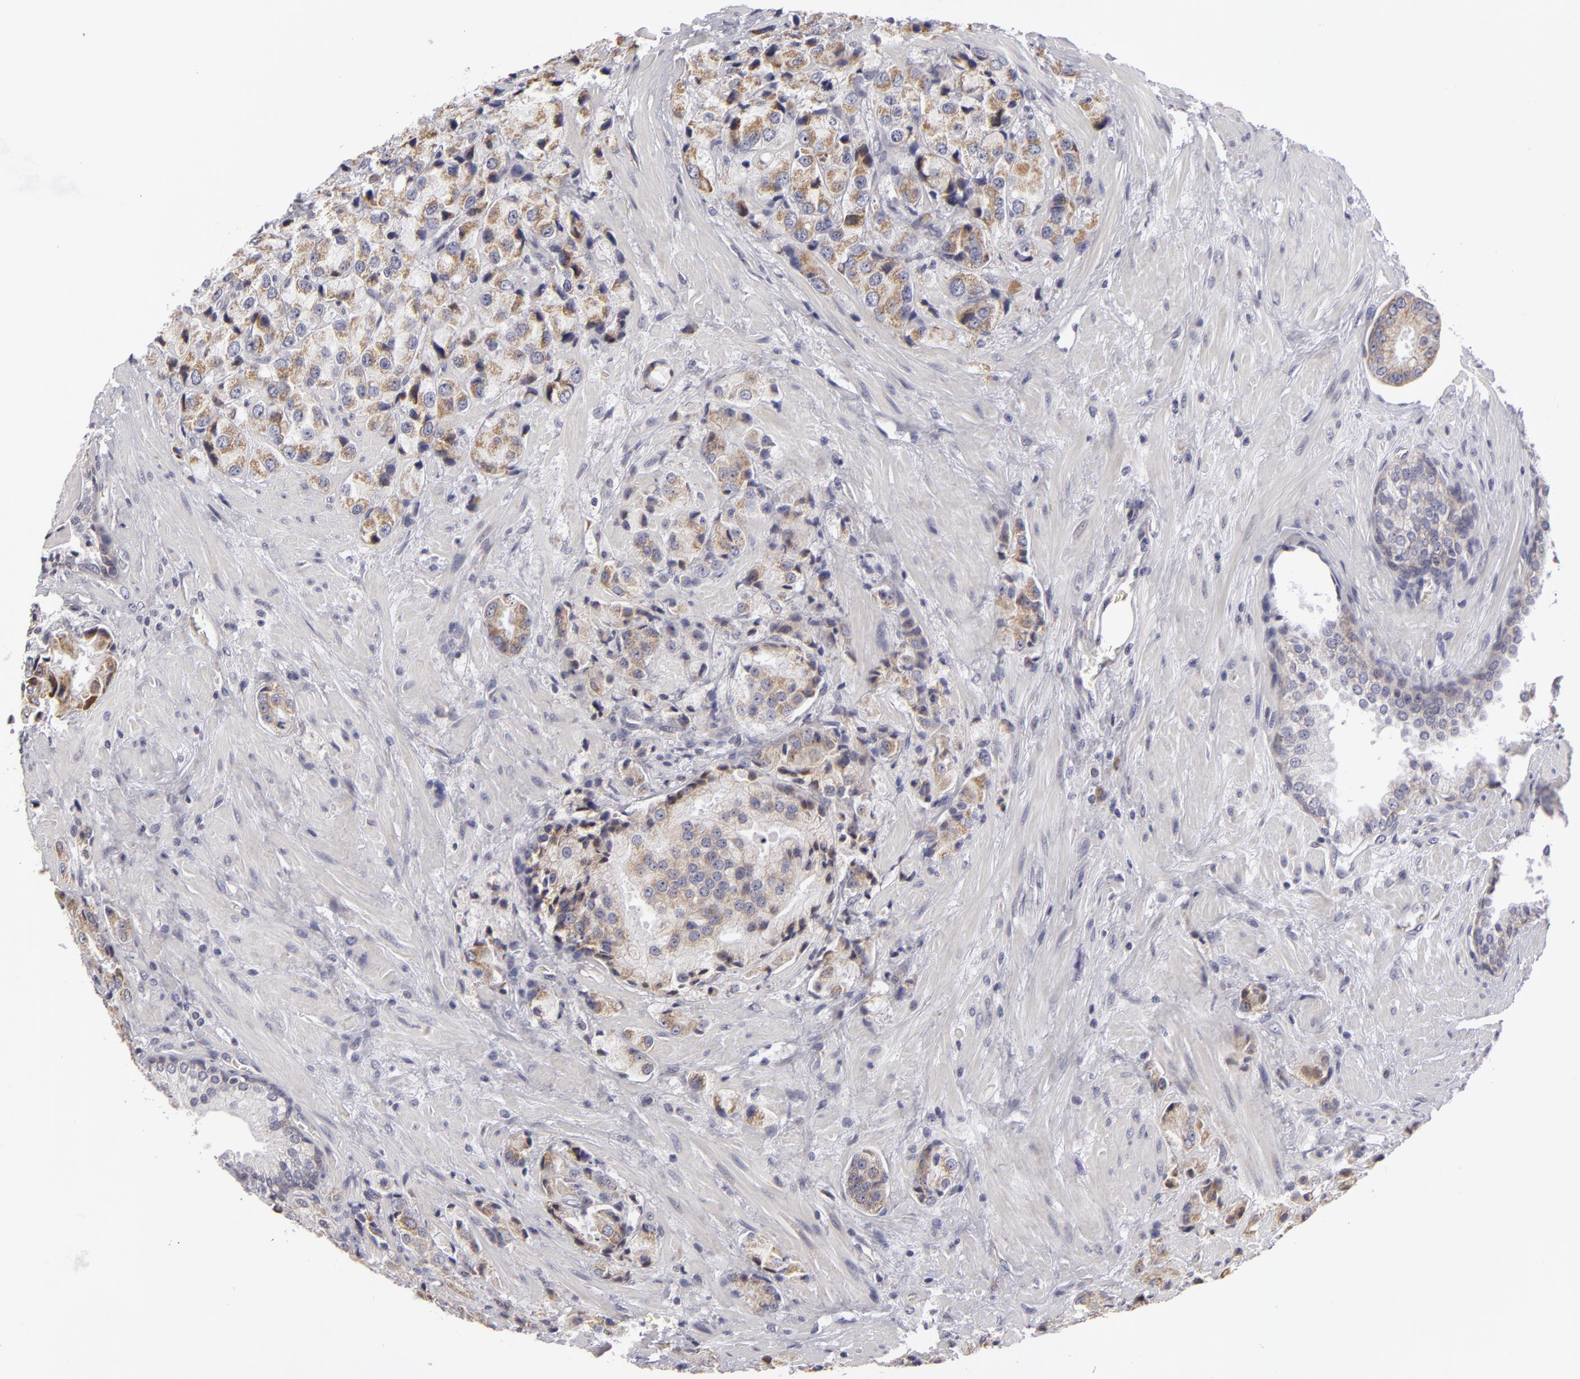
{"staining": {"intensity": "weak", "quantity": ">75%", "location": "cytoplasmic/membranous"}, "tissue": "prostate cancer", "cell_type": "Tumor cells", "image_type": "cancer", "snomed": [{"axis": "morphology", "description": "Adenocarcinoma, Medium grade"}, {"axis": "topography", "description": "Prostate"}], "caption": "Immunohistochemistry (IHC) of prostate cancer (medium-grade adenocarcinoma) reveals low levels of weak cytoplasmic/membranous positivity in approximately >75% of tumor cells. The protein is shown in brown color, while the nuclei are stained blue.", "gene": "ATP2B3", "patient": {"sex": "male", "age": 70}}